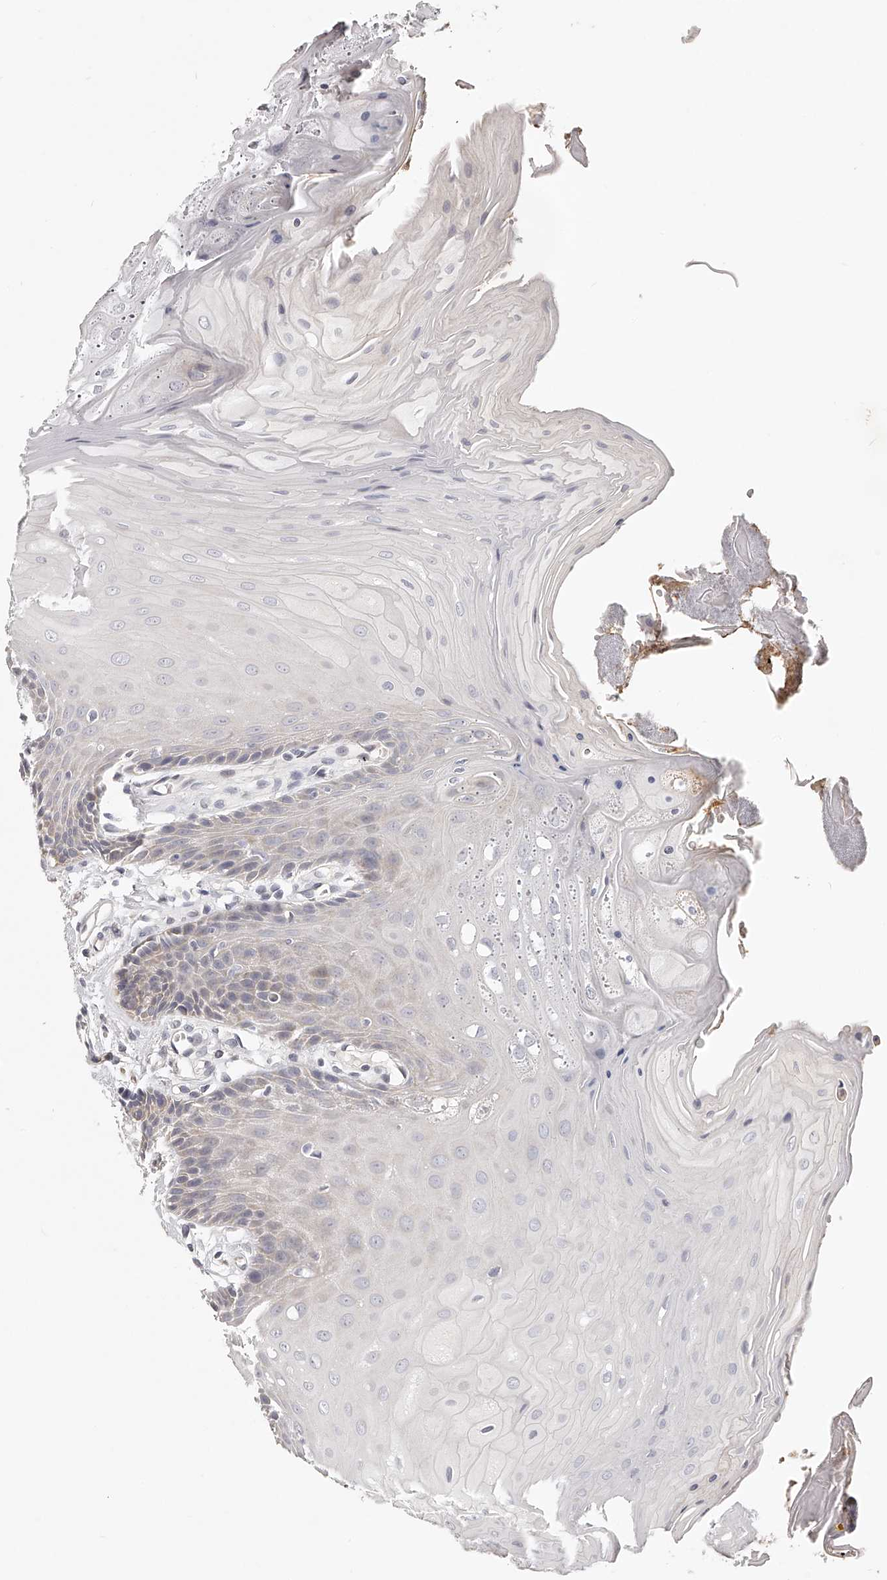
{"staining": {"intensity": "weak", "quantity": "25%-75%", "location": "cytoplasmic/membranous"}, "tissue": "oral mucosa", "cell_type": "Squamous epithelial cells", "image_type": "normal", "snomed": [{"axis": "morphology", "description": "Normal tissue, NOS"}, {"axis": "morphology", "description": "Squamous cell carcinoma, NOS"}, {"axis": "topography", "description": "Skeletal muscle"}, {"axis": "topography", "description": "Oral tissue"}, {"axis": "topography", "description": "Salivary gland"}, {"axis": "topography", "description": "Head-Neck"}], "caption": "Immunohistochemical staining of unremarkable human oral mucosa displays weak cytoplasmic/membranous protein expression in approximately 25%-75% of squamous epithelial cells. The staining was performed using DAB, with brown indicating positive protein expression. Nuclei are stained blue with hematoxylin.", "gene": "ZNF582", "patient": {"sex": "male", "age": 54}}